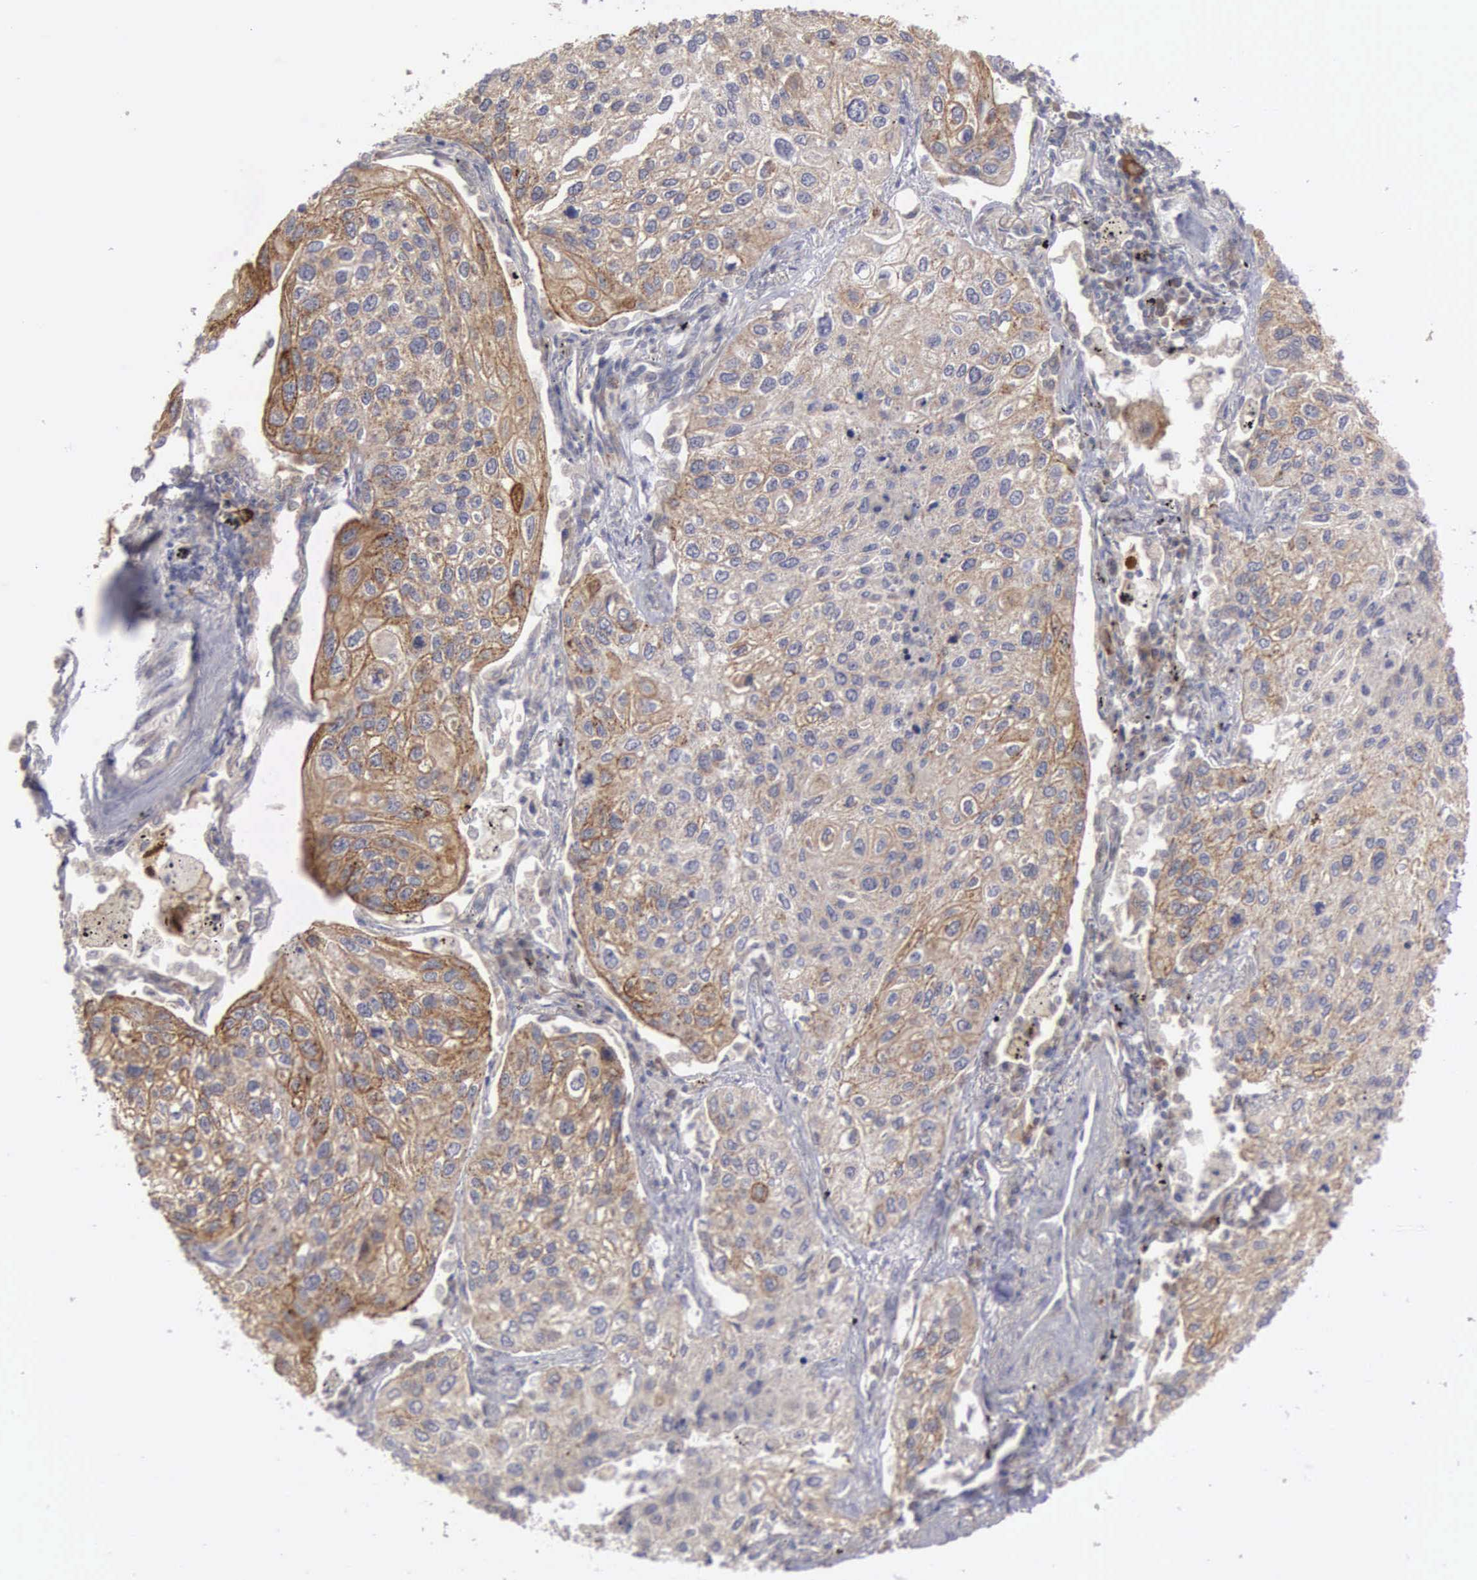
{"staining": {"intensity": "moderate", "quantity": "25%-75%", "location": "cytoplasmic/membranous"}, "tissue": "lung cancer", "cell_type": "Tumor cells", "image_type": "cancer", "snomed": [{"axis": "morphology", "description": "Squamous cell carcinoma, NOS"}, {"axis": "topography", "description": "Lung"}], "caption": "This photomicrograph demonstrates IHC staining of lung squamous cell carcinoma, with medium moderate cytoplasmic/membranous positivity in approximately 25%-75% of tumor cells.", "gene": "AMN", "patient": {"sex": "male", "age": 75}}